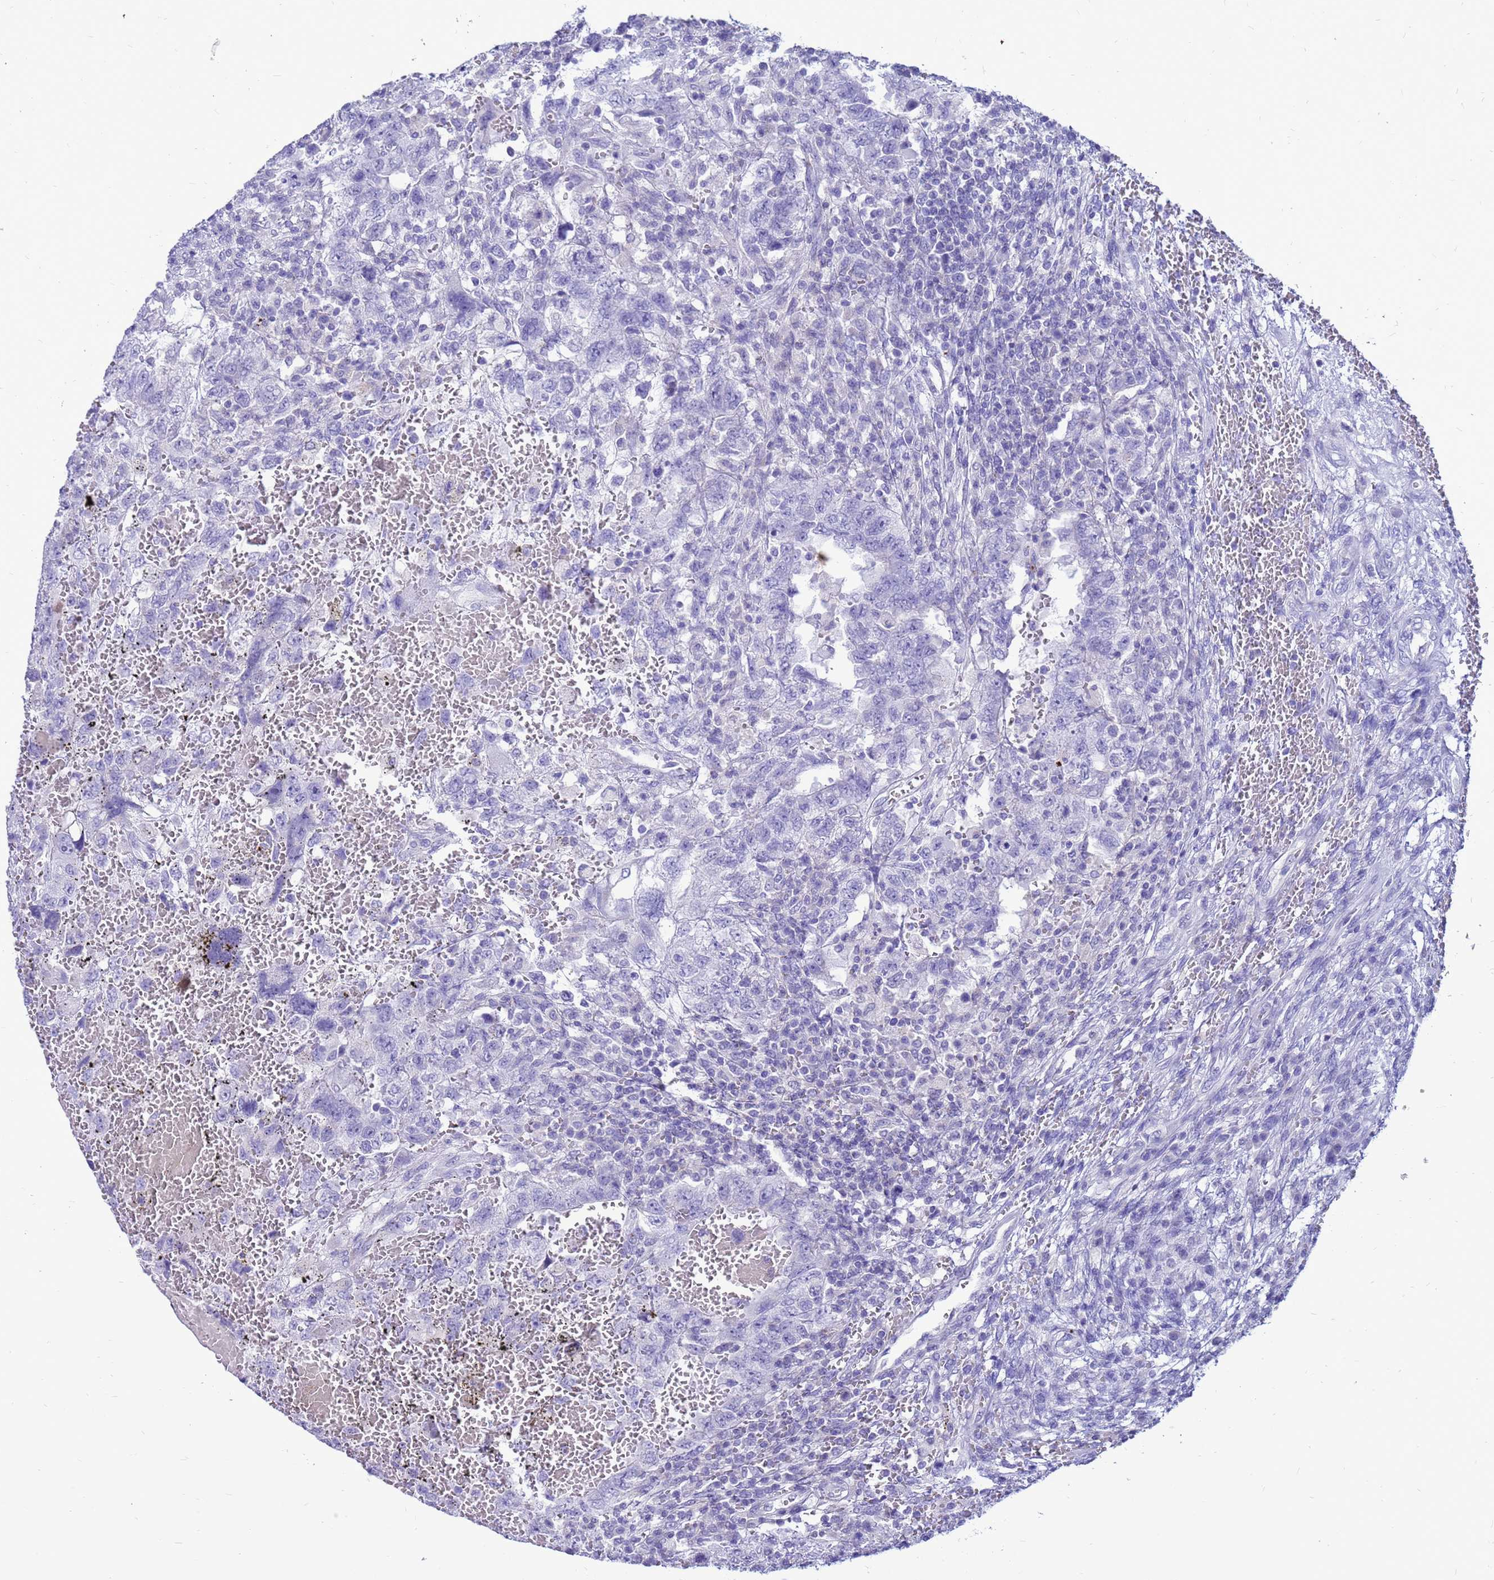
{"staining": {"intensity": "negative", "quantity": "none", "location": "none"}, "tissue": "testis cancer", "cell_type": "Tumor cells", "image_type": "cancer", "snomed": [{"axis": "morphology", "description": "Carcinoma, Embryonal, NOS"}, {"axis": "topography", "description": "Testis"}], "caption": "Photomicrograph shows no significant protein expression in tumor cells of testis embryonal carcinoma.", "gene": "PDE10A", "patient": {"sex": "male", "age": 26}}